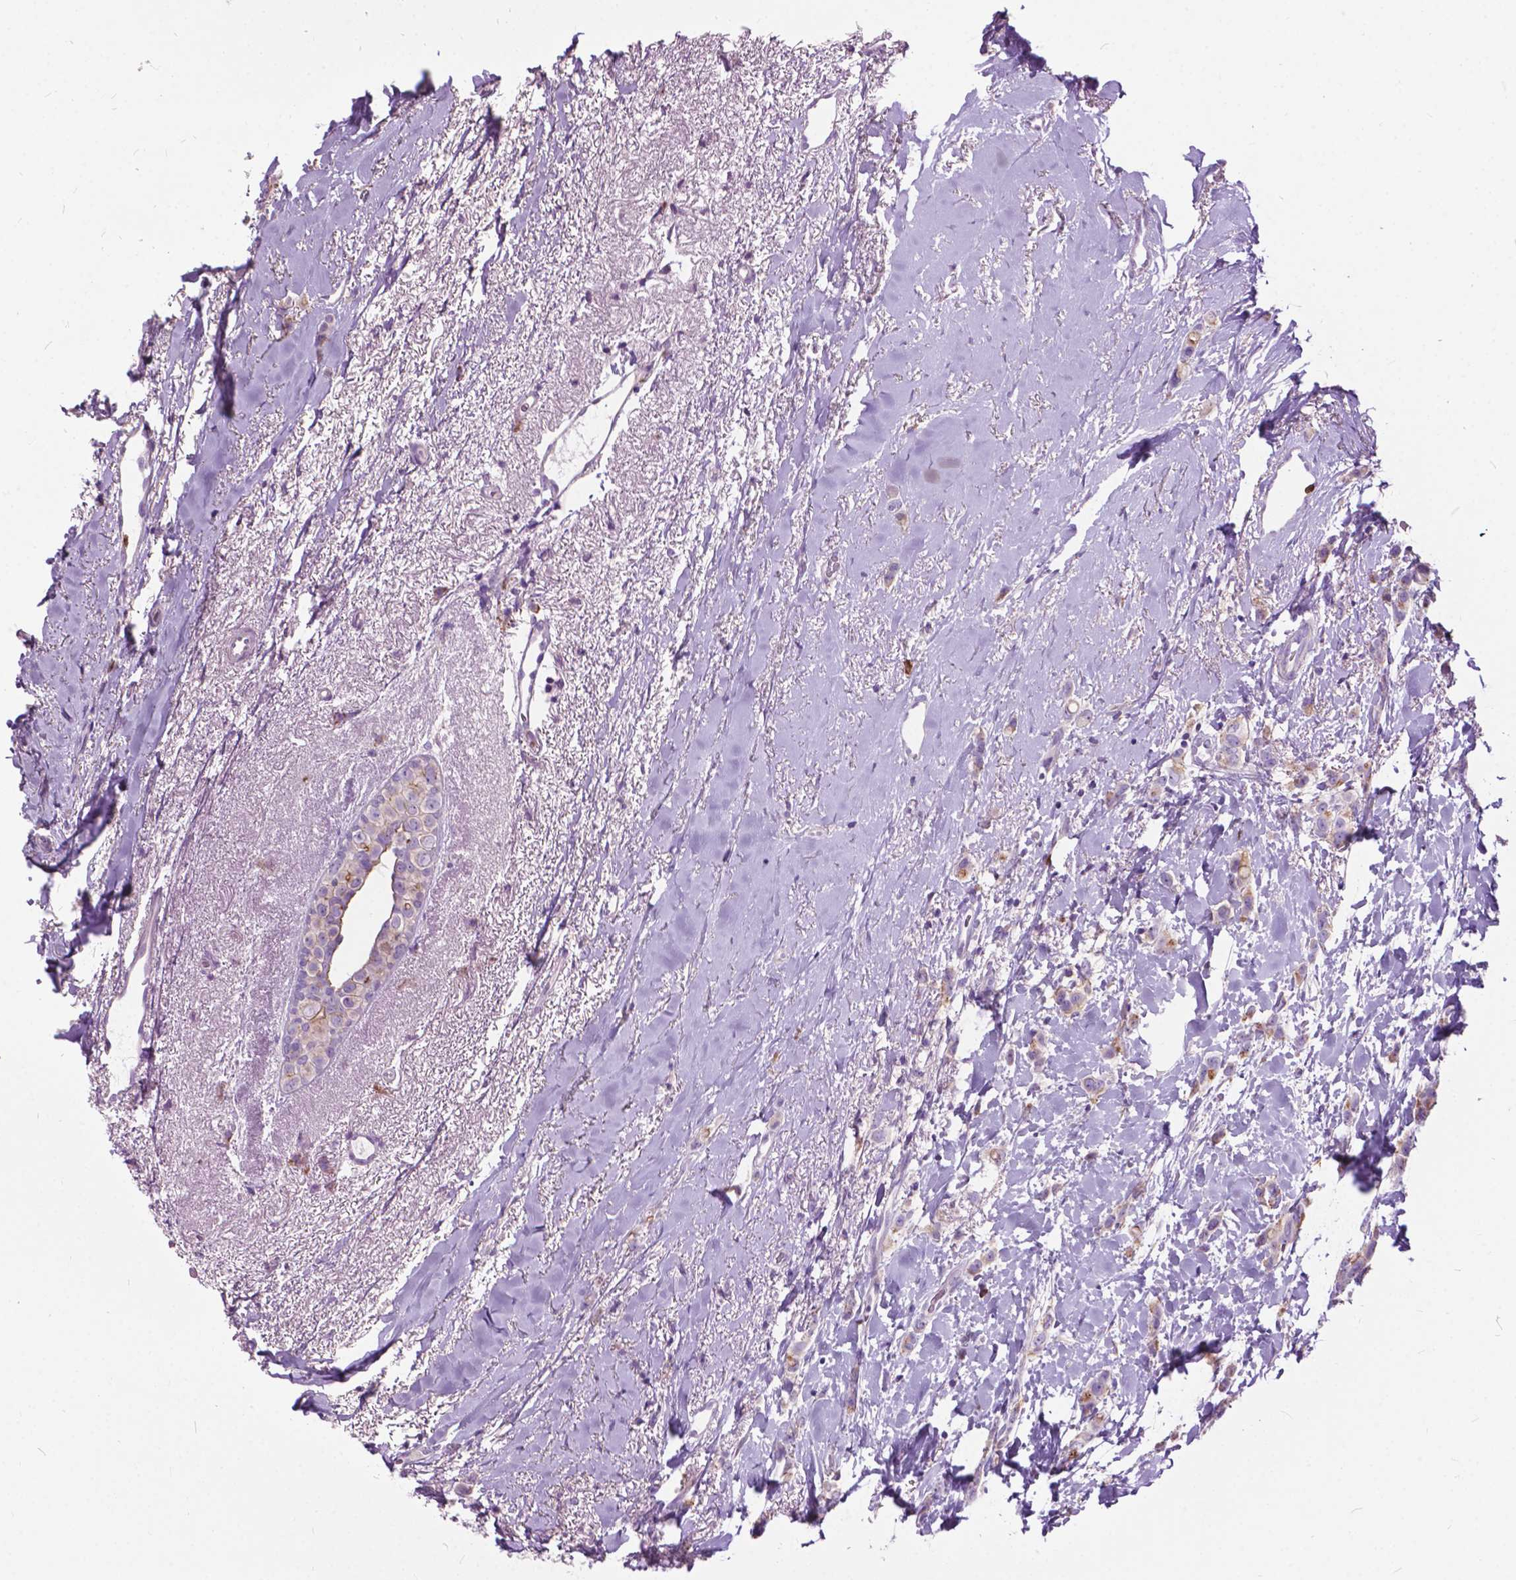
{"staining": {"intensity": "weak", "quantity": "25%-75%", "location": "cytoplasmic/membranous"}, "tissue": "breast cancer", "cell_type": "Tumor cells", "image_type": "cancer", "snomed": [{"axis": "morphology", "description": "Lobular carcinoma"}, {"axis": "topography", "description": "Breast"}], "caption": "Protein expression analysis of breast cancer (lobular carcinoma) exhibits weak cytoplasmic/membranous staining in approximately 25%-75% of tumor cells.", "gene": "PRR35", "patient": {"sex": "female", "age": 66}}